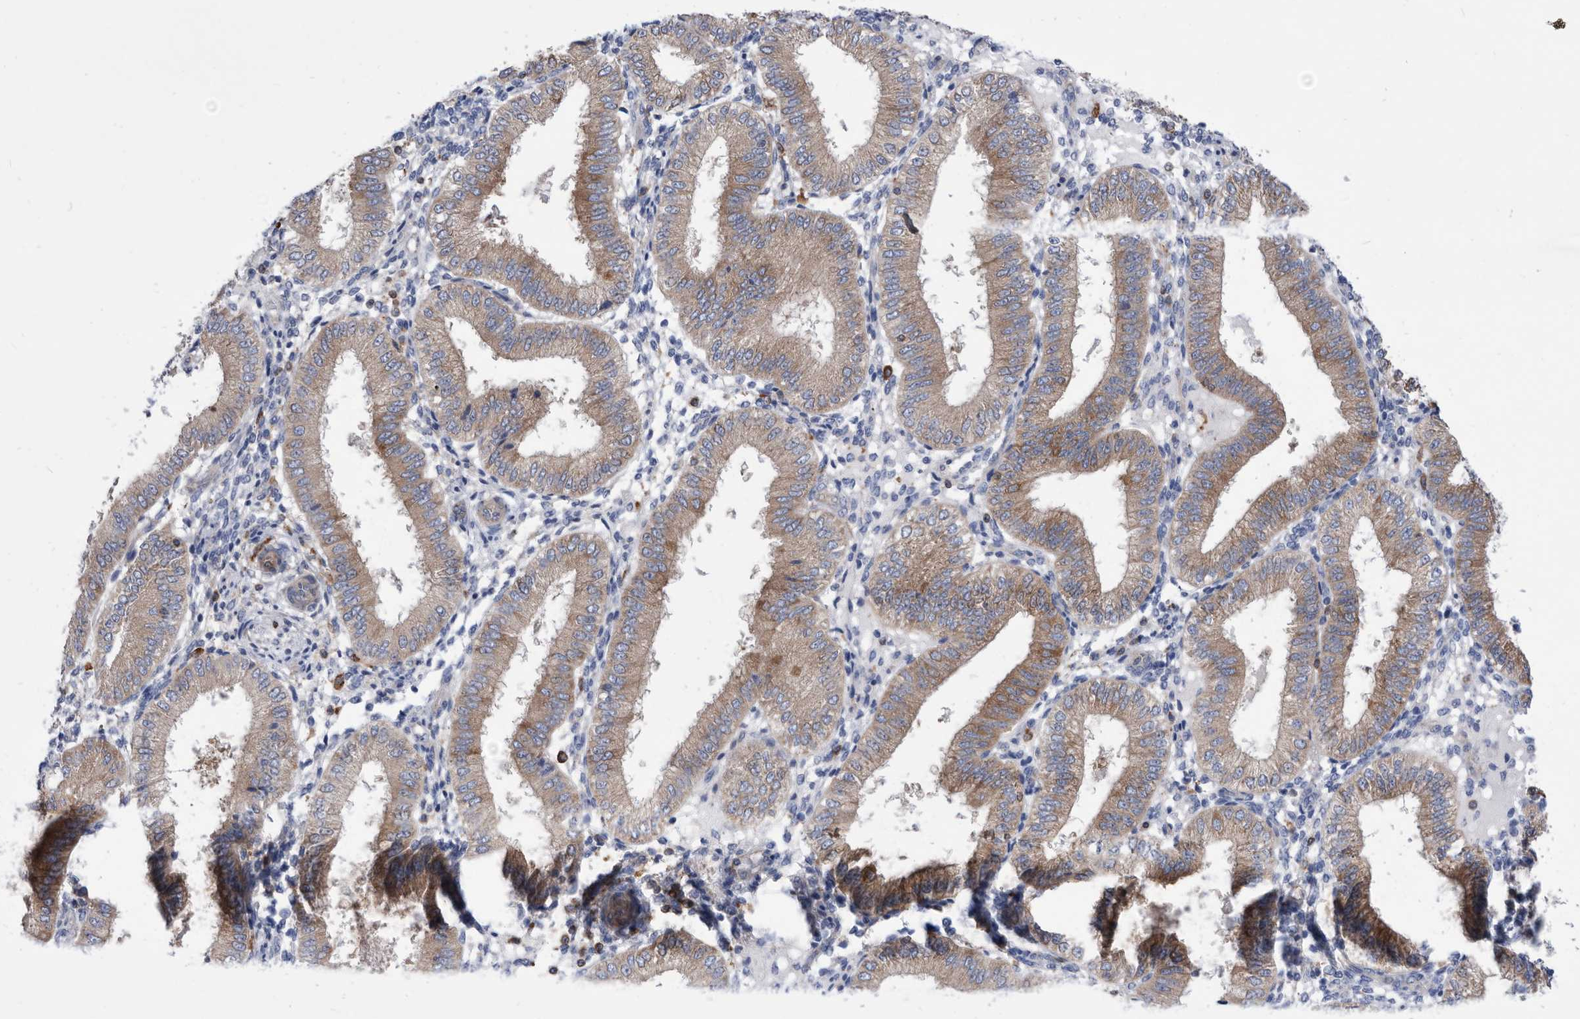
{"staining": {"intensity": "negative", "quantity": "none", "location": "none"}, "tissue": "endometrium", "cell_type": "Cells in endometrial stroma", "image_type": "normal", "snomed": [{"axis": "morphology", "description": "Normal tissue, NOS"}, {"axis": "topography", "description": "Endometrium"}], "caption": "An immunohistochemistry (IHC) histopathology image of normal endometrium is shown. There is no staining in cells in endometrial stroma of endometrium.", "gene": "SMG7", "patient": {"sex": "female", "age": 39}}